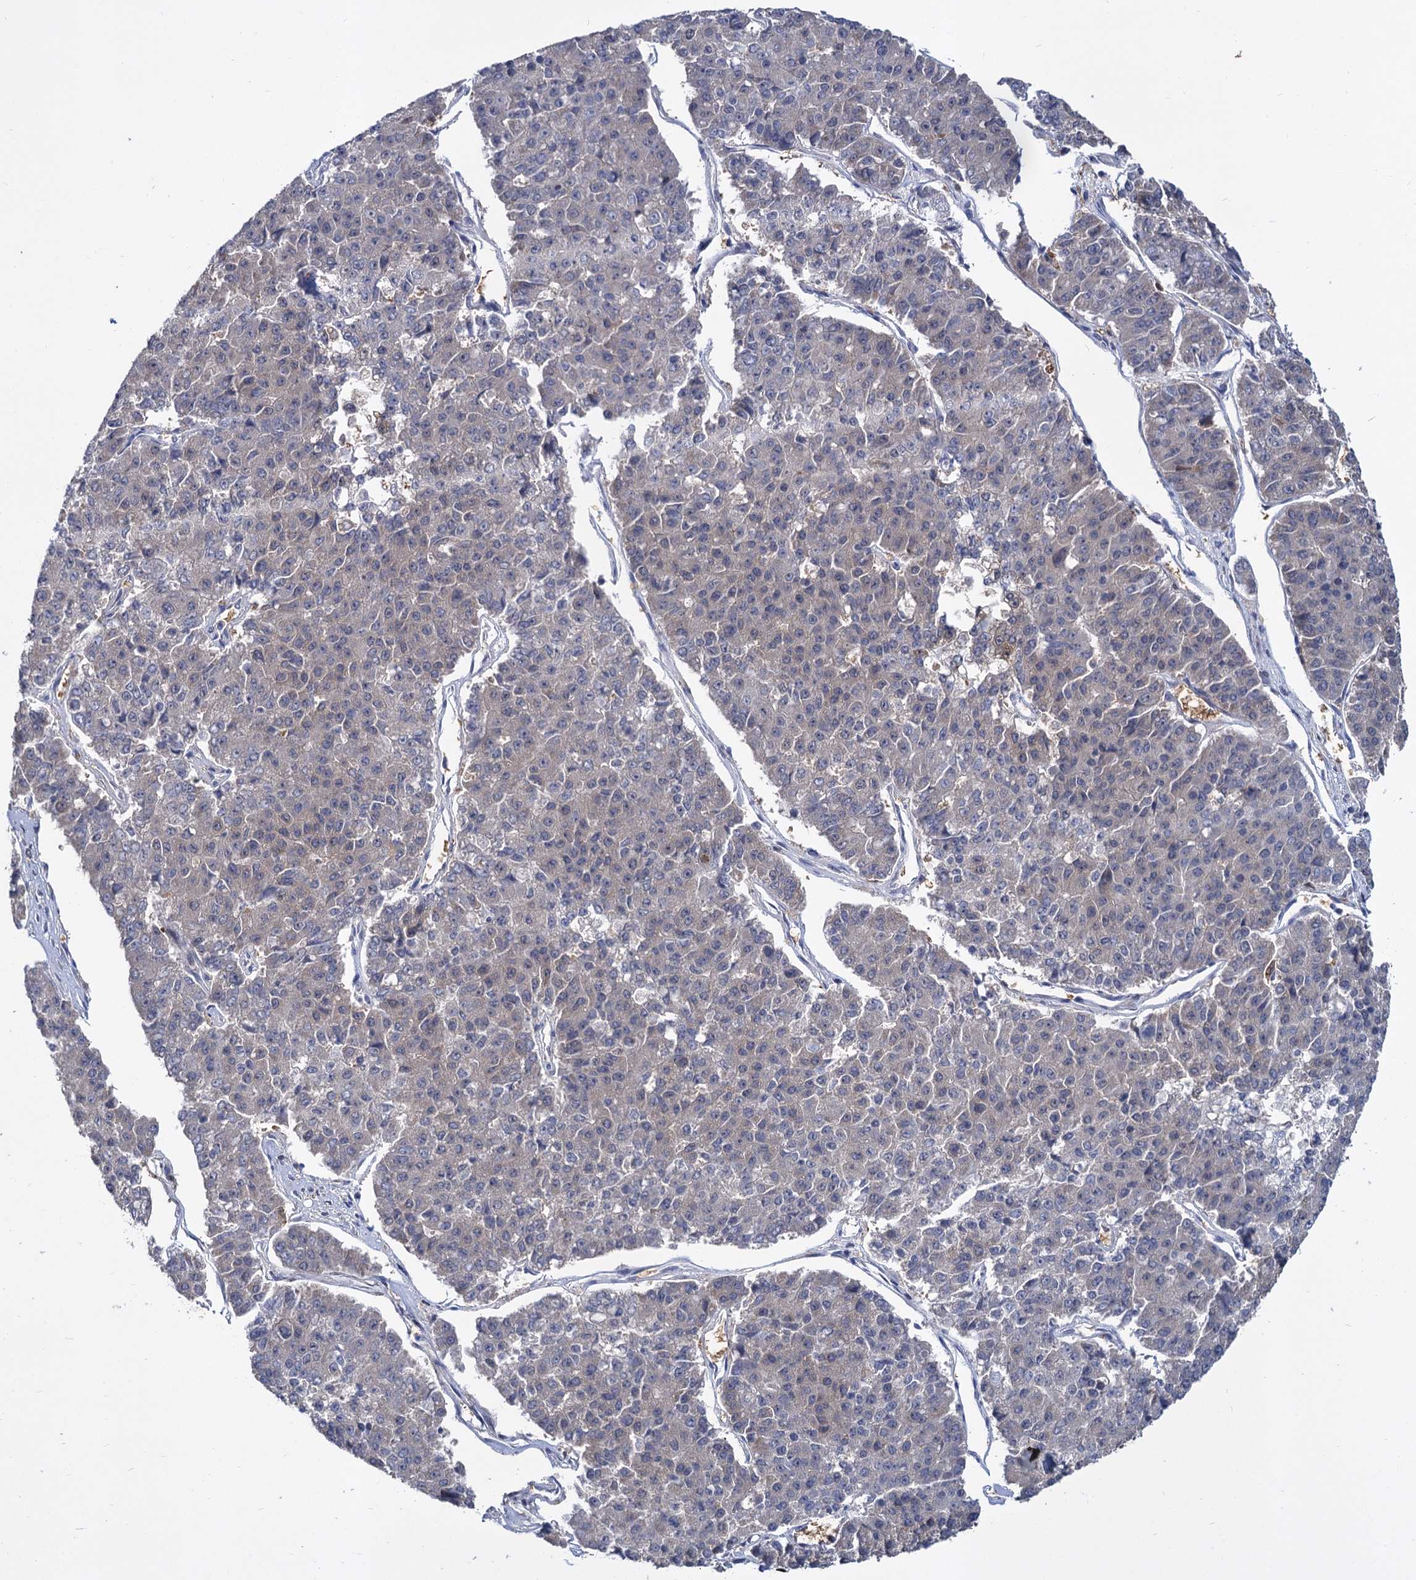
{"staining": {"intensity": "negative", "quantity": "none", "location": "none"}, "tissue": "pancreatic cancer", "cell_type": "Tumor cells", "image_type": "cancer", "snomed": [{"axis": "morphology", "description": "Adenocarcinoma, NOS"}, {"axis": "topography", "description": "Pancreas"}], "caption": "This is an immunohistochemistry (IHC) image of human pancreatic cancer (adenocarcinoma). There is no expression in tumor cells.", "gene": "GCLC", "patient": {"sex": "male", "age": 50}}